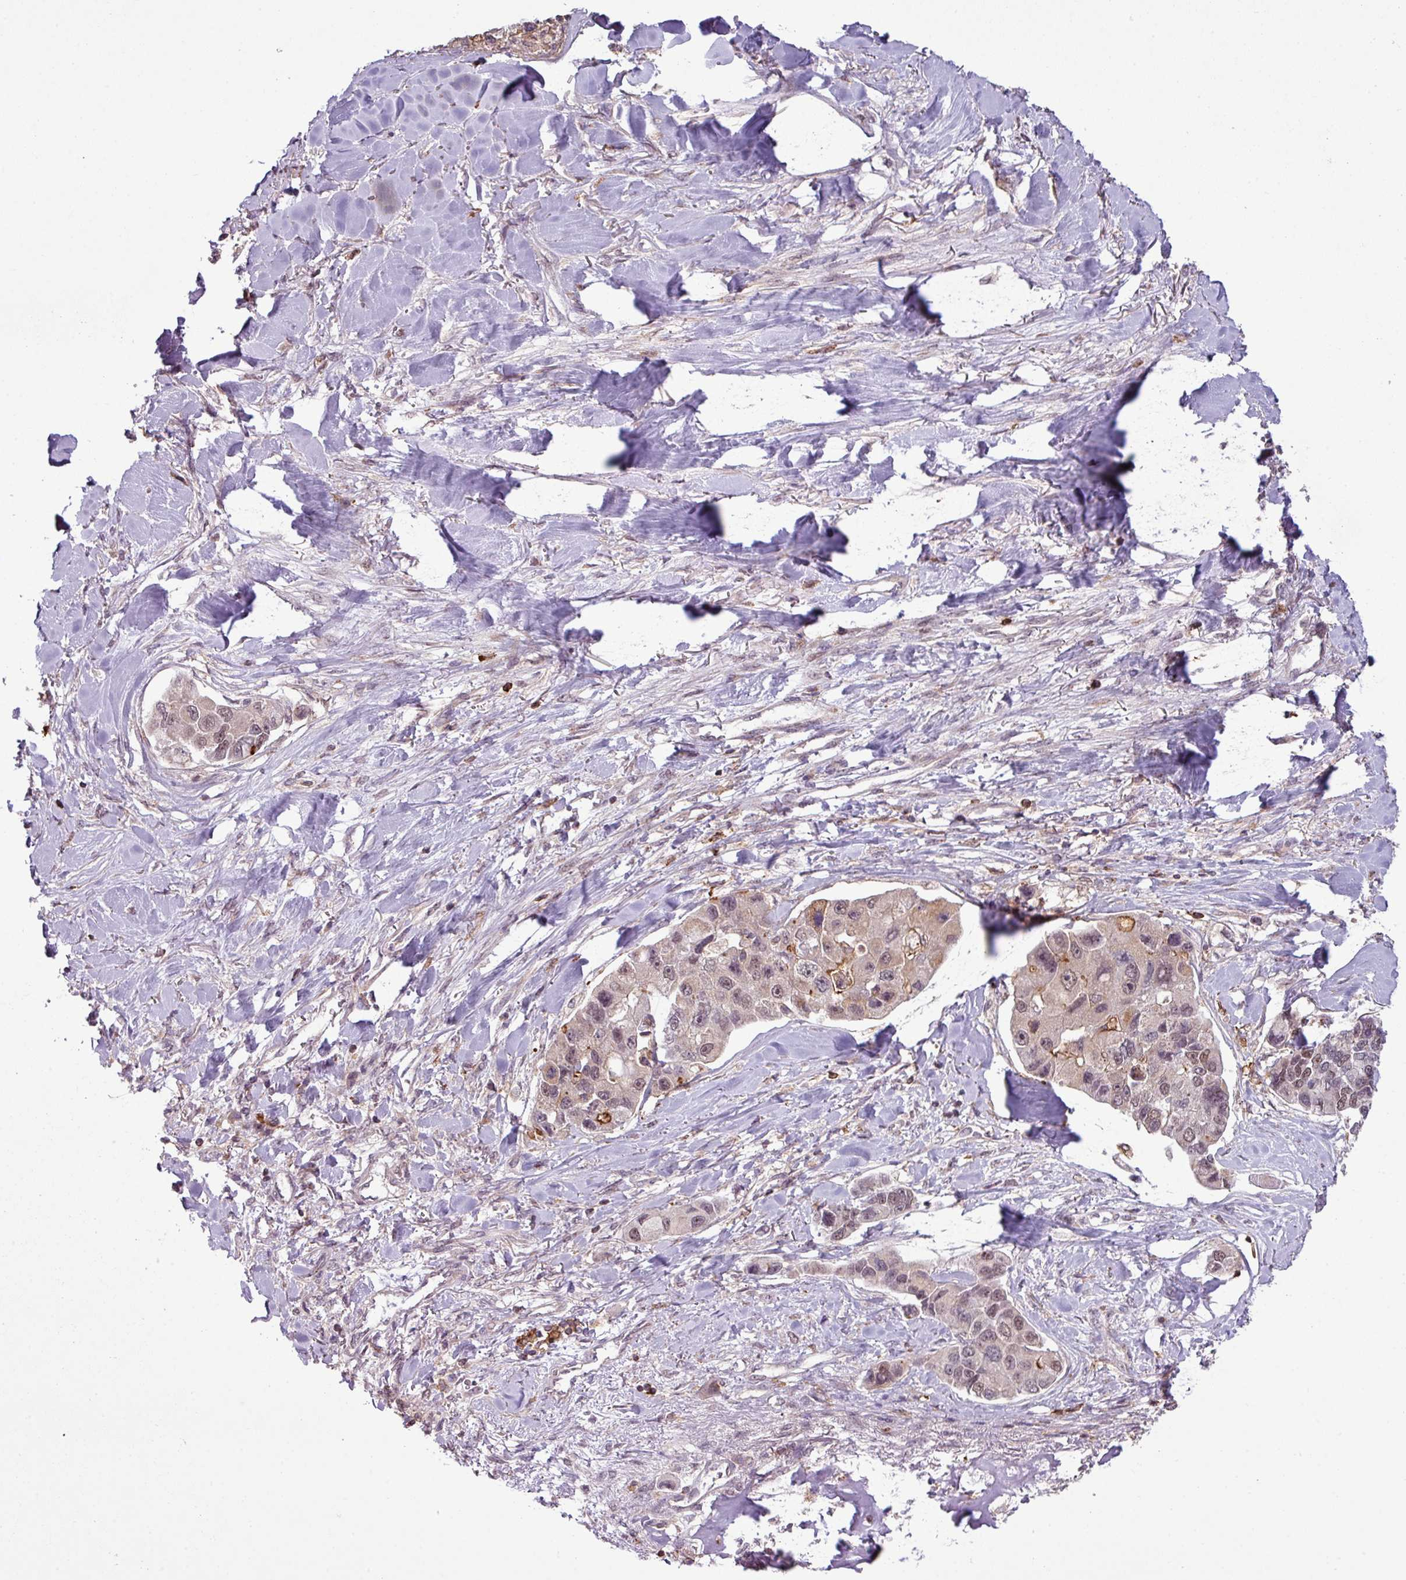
{"staining": {"intensity": "weak", "quantity": "25%-75%", "location": "cytoplasmic/membranous,nuclear"}, "tissue": "lung cancer", "cell_type": "Tumor cells", "image_type": "cancer", "snomed": [{"axis": "morphology", "description": "Adenocarcinoma, NOS"}, {"axis": "topography", "description": "Lung"}], "caption": "Protein staining of lung adenocarcinoma tissue shows weak cytoplasmic/membranous and nuclear staining in approximately 25%-75% of tumor cells.", "gene": "ZC2HC1C", "patient": {"sex": "female", "age": 54}}